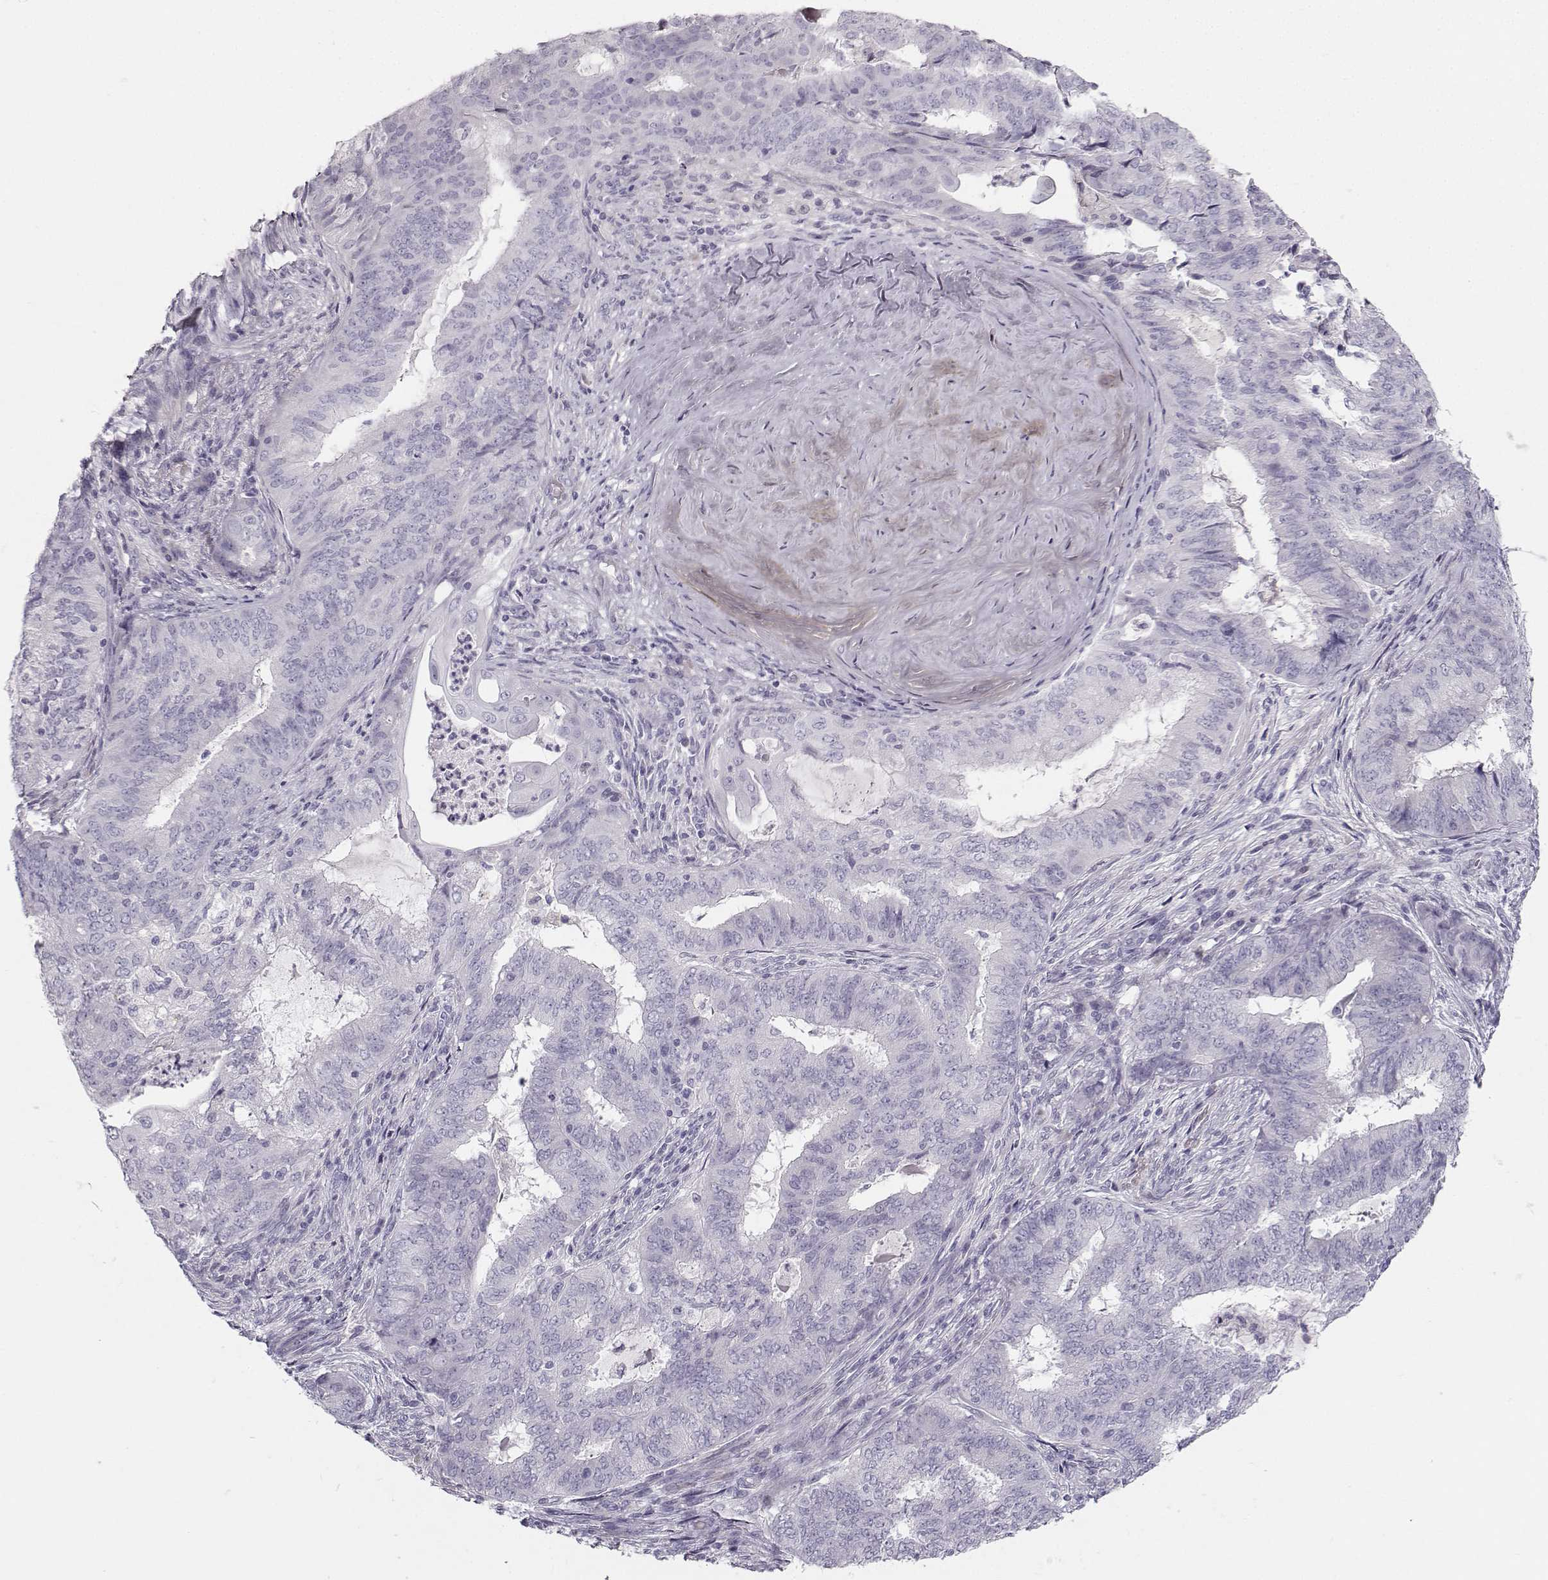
{"staining": {"intensity": "negative", "quantity": "none", "location": "none"}, "tissue": "endometrial cancer", "cell_type": "Tumor cells", "image_type": "cancer", "snomed": [{"axis": "morphology", "description": "Adenocarcinoma, NOS"}, {"axis": "topography", "description": "Endometrium"}], "caption": "Tumor cells are negative for protein expression in human adenocarcinoma (endometrial).", "gene": "CASR", "patient": {"sex": "female", "age": 62}}